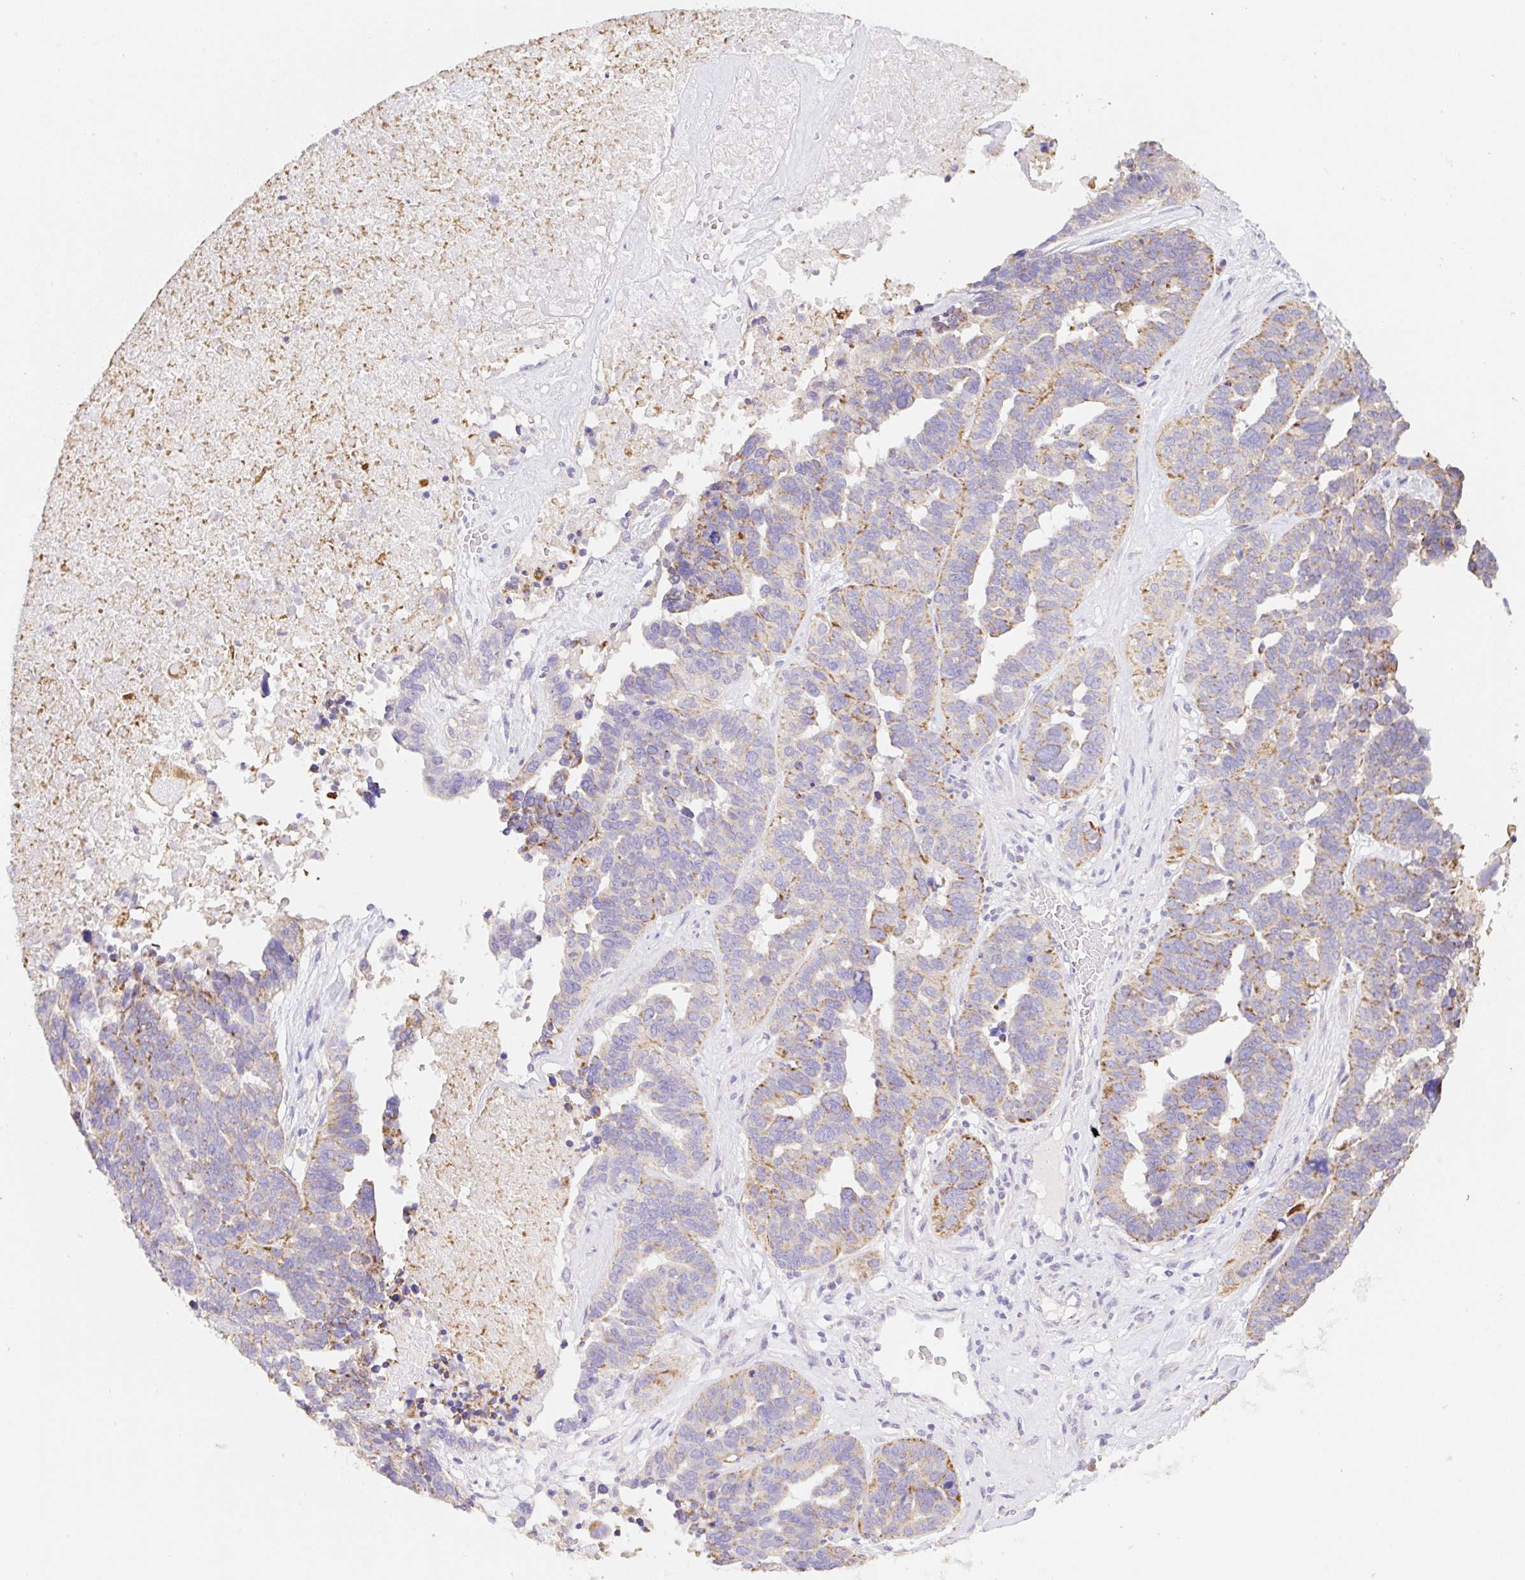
{"staining": {"intensity": "moderate", "quantity": "25%-75%", "location": "cytoplasmic/membranous"}, "tissue": "ovarian cancer", "cell_type": "Tumor cells", "image_type": "cancer", "snomed": [{"axis": "morphology", "description": "Cystadenocarcinoma, serous, NOS"}, {"axis": "topography", "description": "Ovary"}], "caption": "Immunohistochemical staining of human serous cystadenocarcinoma (ovarian) reveals medium levels of moderate cytoplasmic/membranous protein expression in about 25%-75% of tumor cells. (IHC, brightfield microscopy, high magnification).", "gene": "COPZ2", "patient": {"sex": "female", "age": 59}}